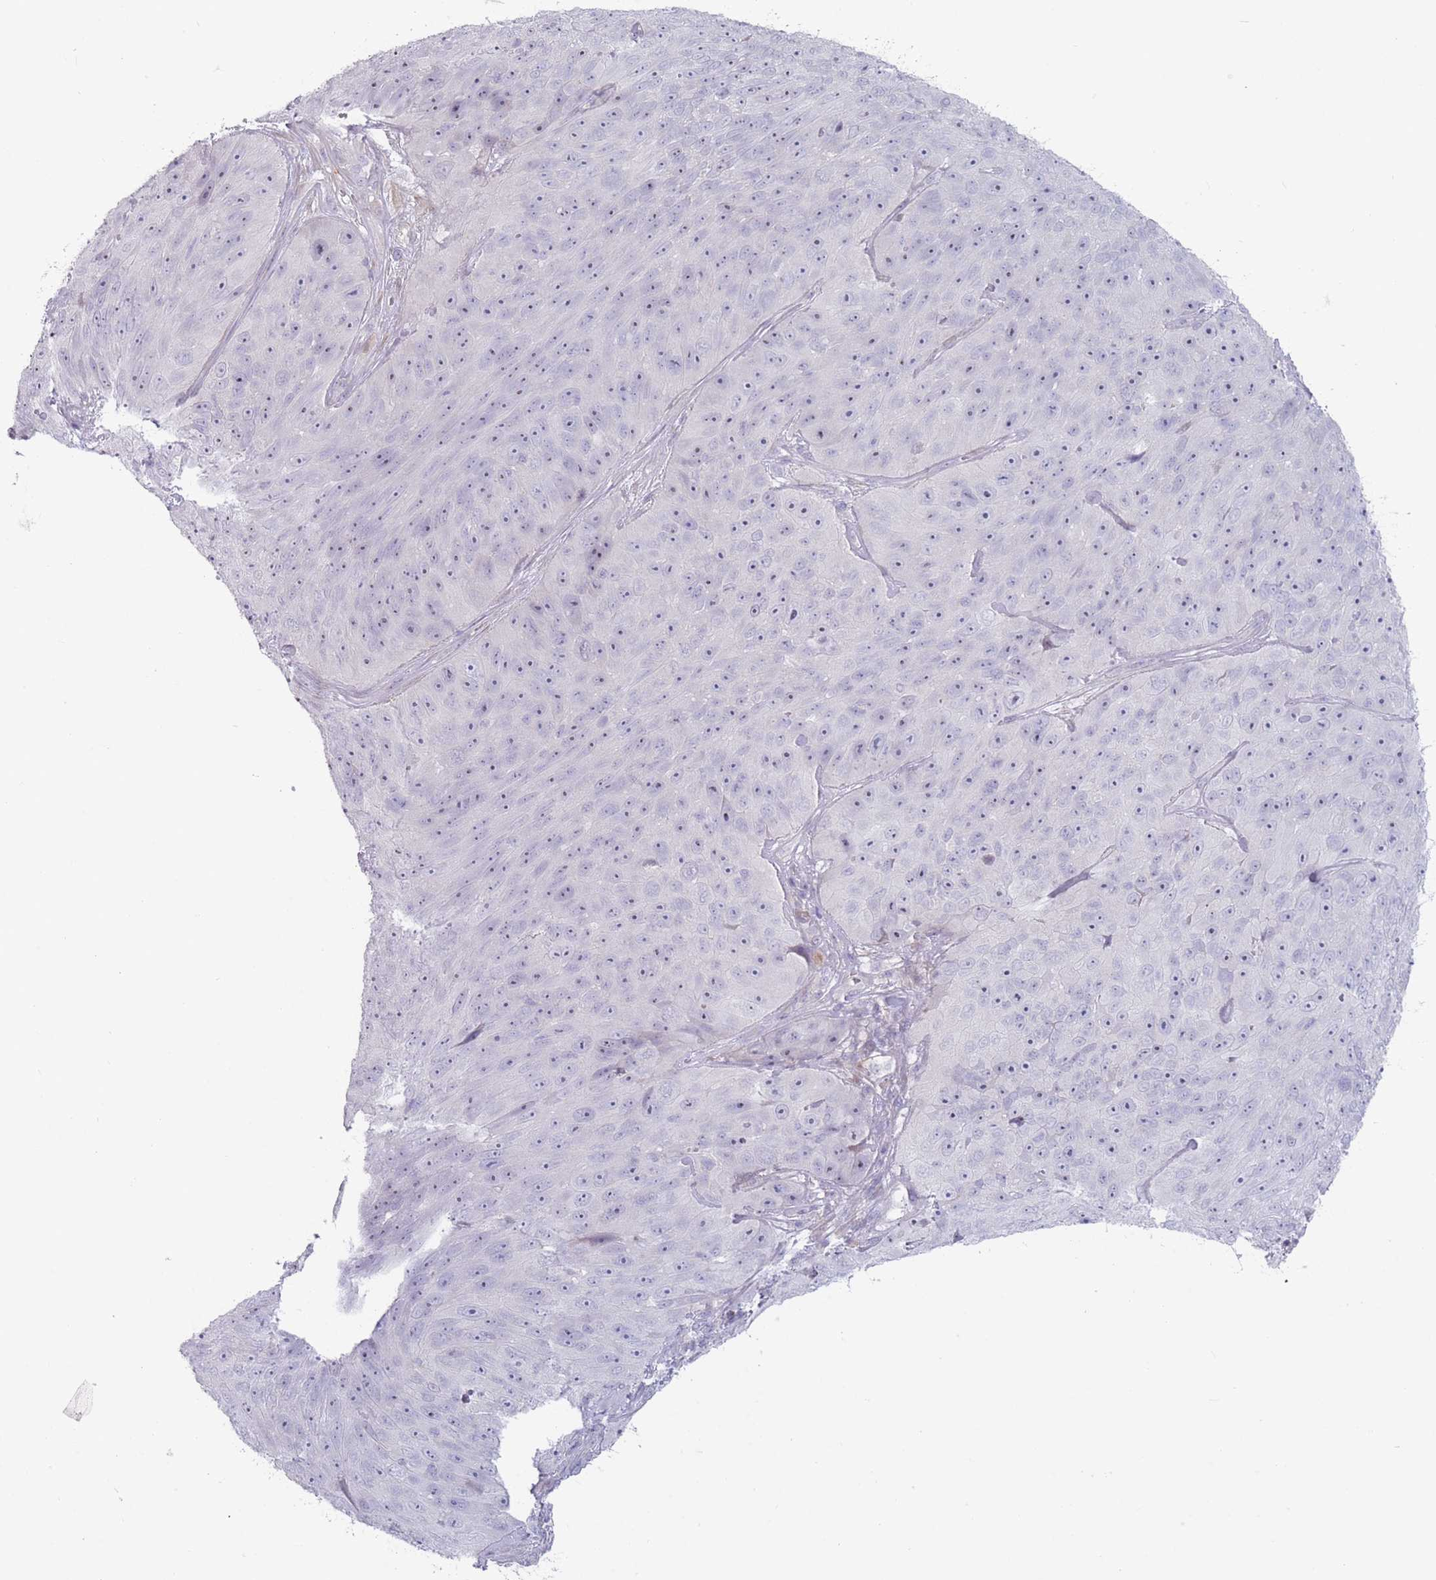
{"staining": {"intensity": "negative", "quantity": "none", "location": "none"}, "tissue": "skin cancer", "cell_type": "Tumor cells", "image_type": "cancer", "snomed": [{"axis": "morphology", "description": "Squamous cell carcinoma, NOS"}, {"axis": "topography", "description": "Skin"}], "caption": "There is no significant expression in tumor cells of skin squamous cell carcinoma. (Stains: DAB immunohistochemistry (IHC) with hematoxylin counter stain, Microscopy: brightfield microscopy at high magnification).", "gene": "PAIP2B", "patient": {"sex": "female", "age": 87}}